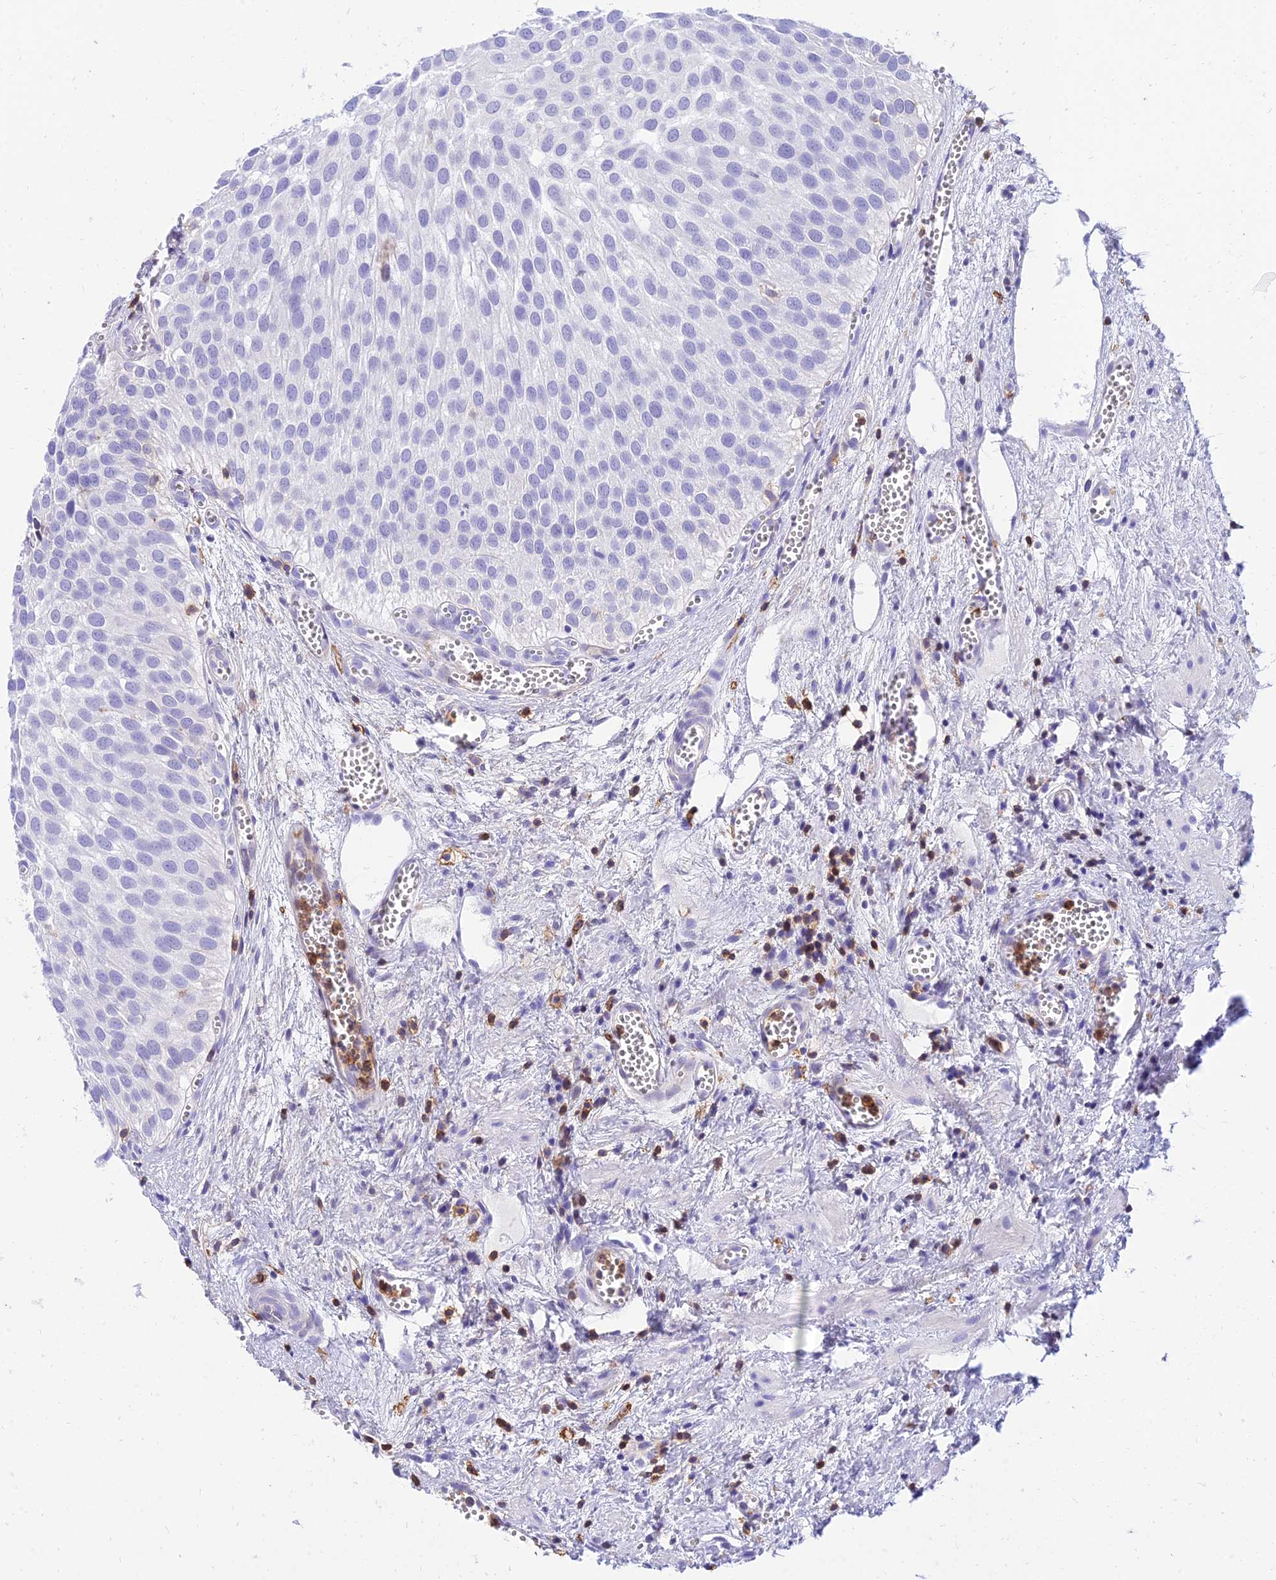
{"staining": {"intensity": "negative", "quantity": "none", "location": "none"}, "tissue": "urothelial cancer", "cell_type": "Tumor cells", "image_type": "cancer", "snomed": [{"axis": "morphology", "description": "Urothelial carcinoma, Low grade"}, {"axis": "topography", "description": "Urinary bladder"}], "caption": "Human urothelial carcinoma (low-grade) stained for a protein using IHC reveals no positivity in tumor cells.", "gene": "SREK1IP1", "patient": {"sex": "male", "age": 88}}